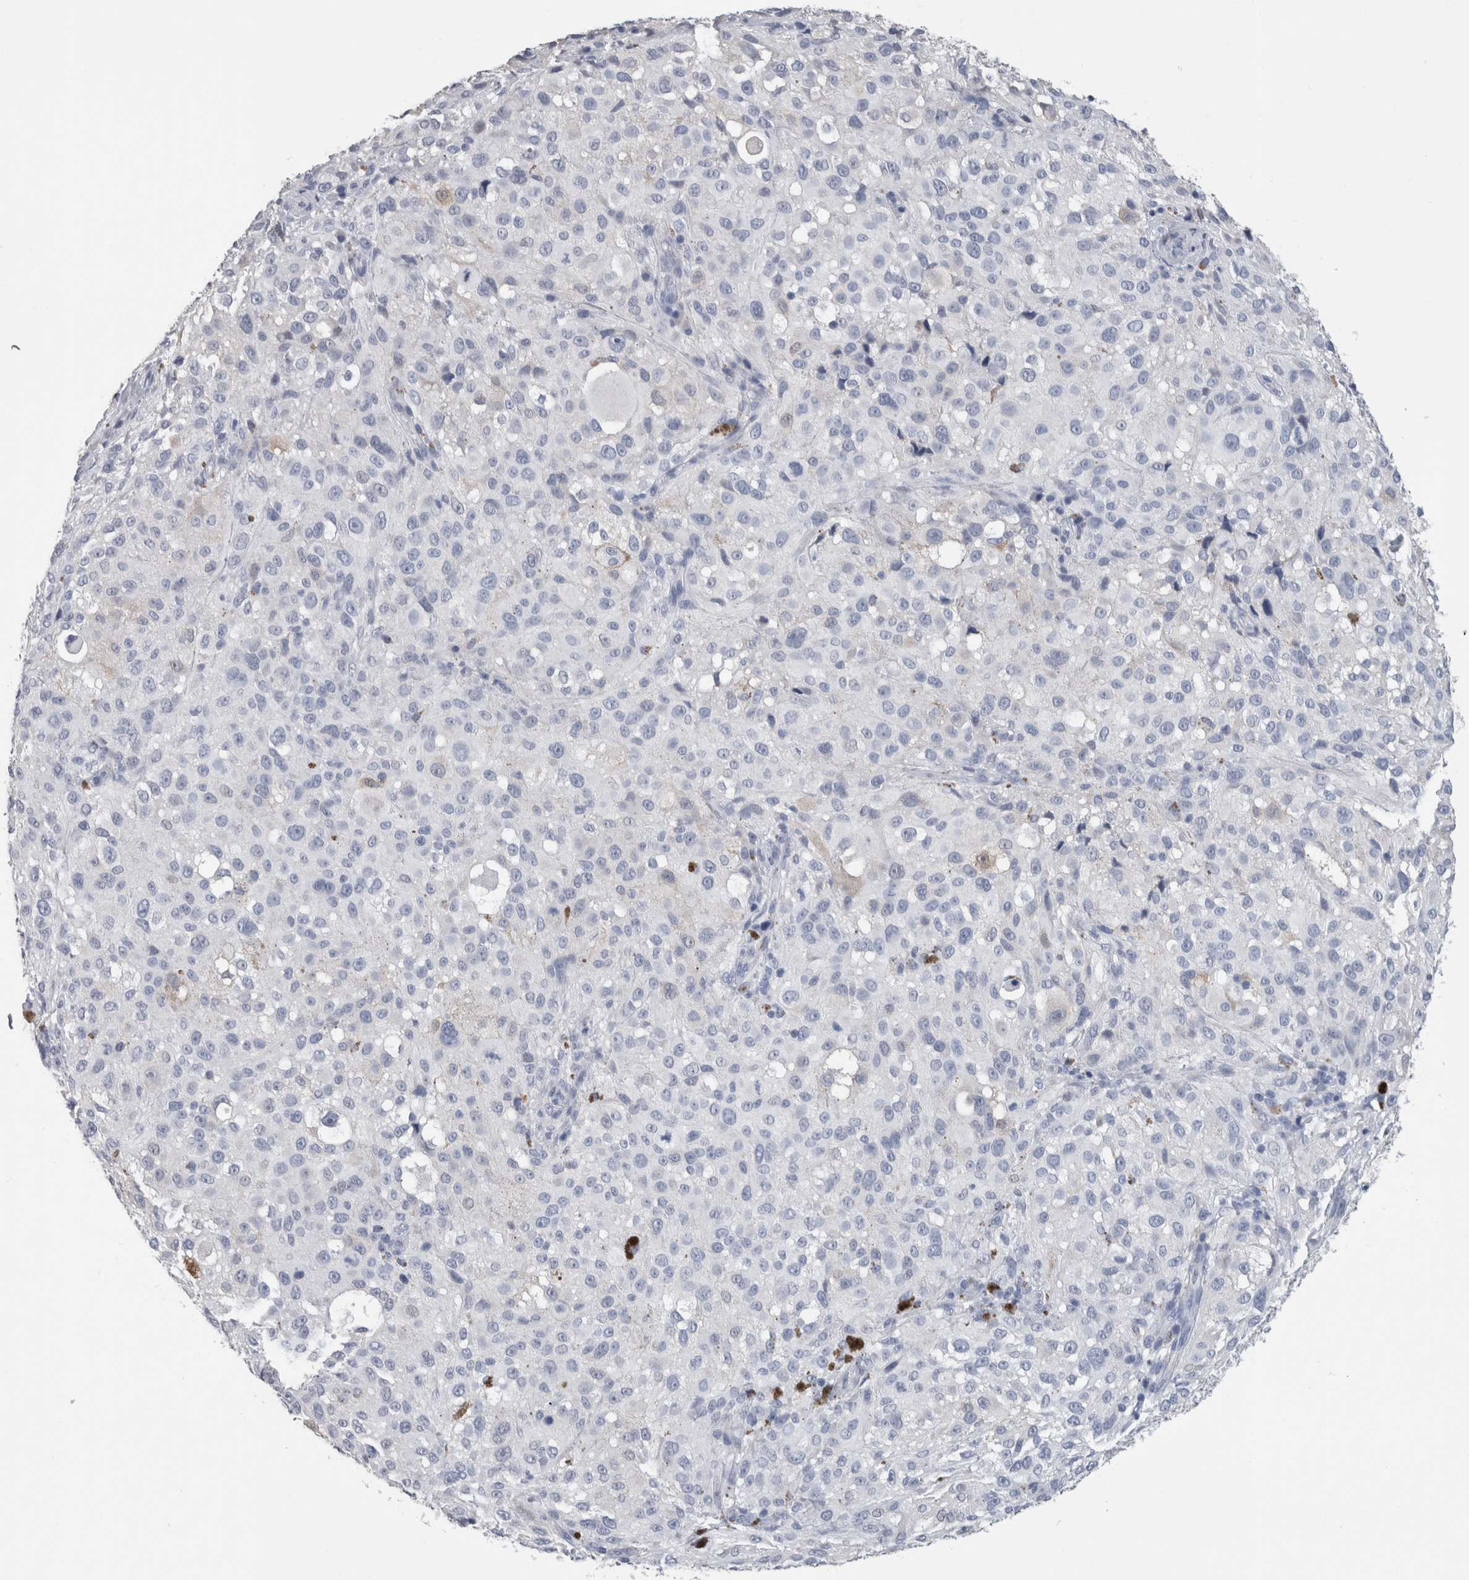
{"staining": {"intensity": "negative", "quantity": "none", "location": "none"}, "tissue": "melanoma", "cell_type": "Tumor cells", "image_type": "cancer", "snomed": [{"axis": "morphology", "description": "Necrosis, NOS"}, {"axis": "morphology", "description": "Malignant melanoma, NOS"}, {"axis": "topography", "description": "Skin"}], "caption": "The micrograph exhibits no significant positivity in tumor cells of melanoma.", "gene": "CA8", "patient": {"sex": "female", "age": 87}}